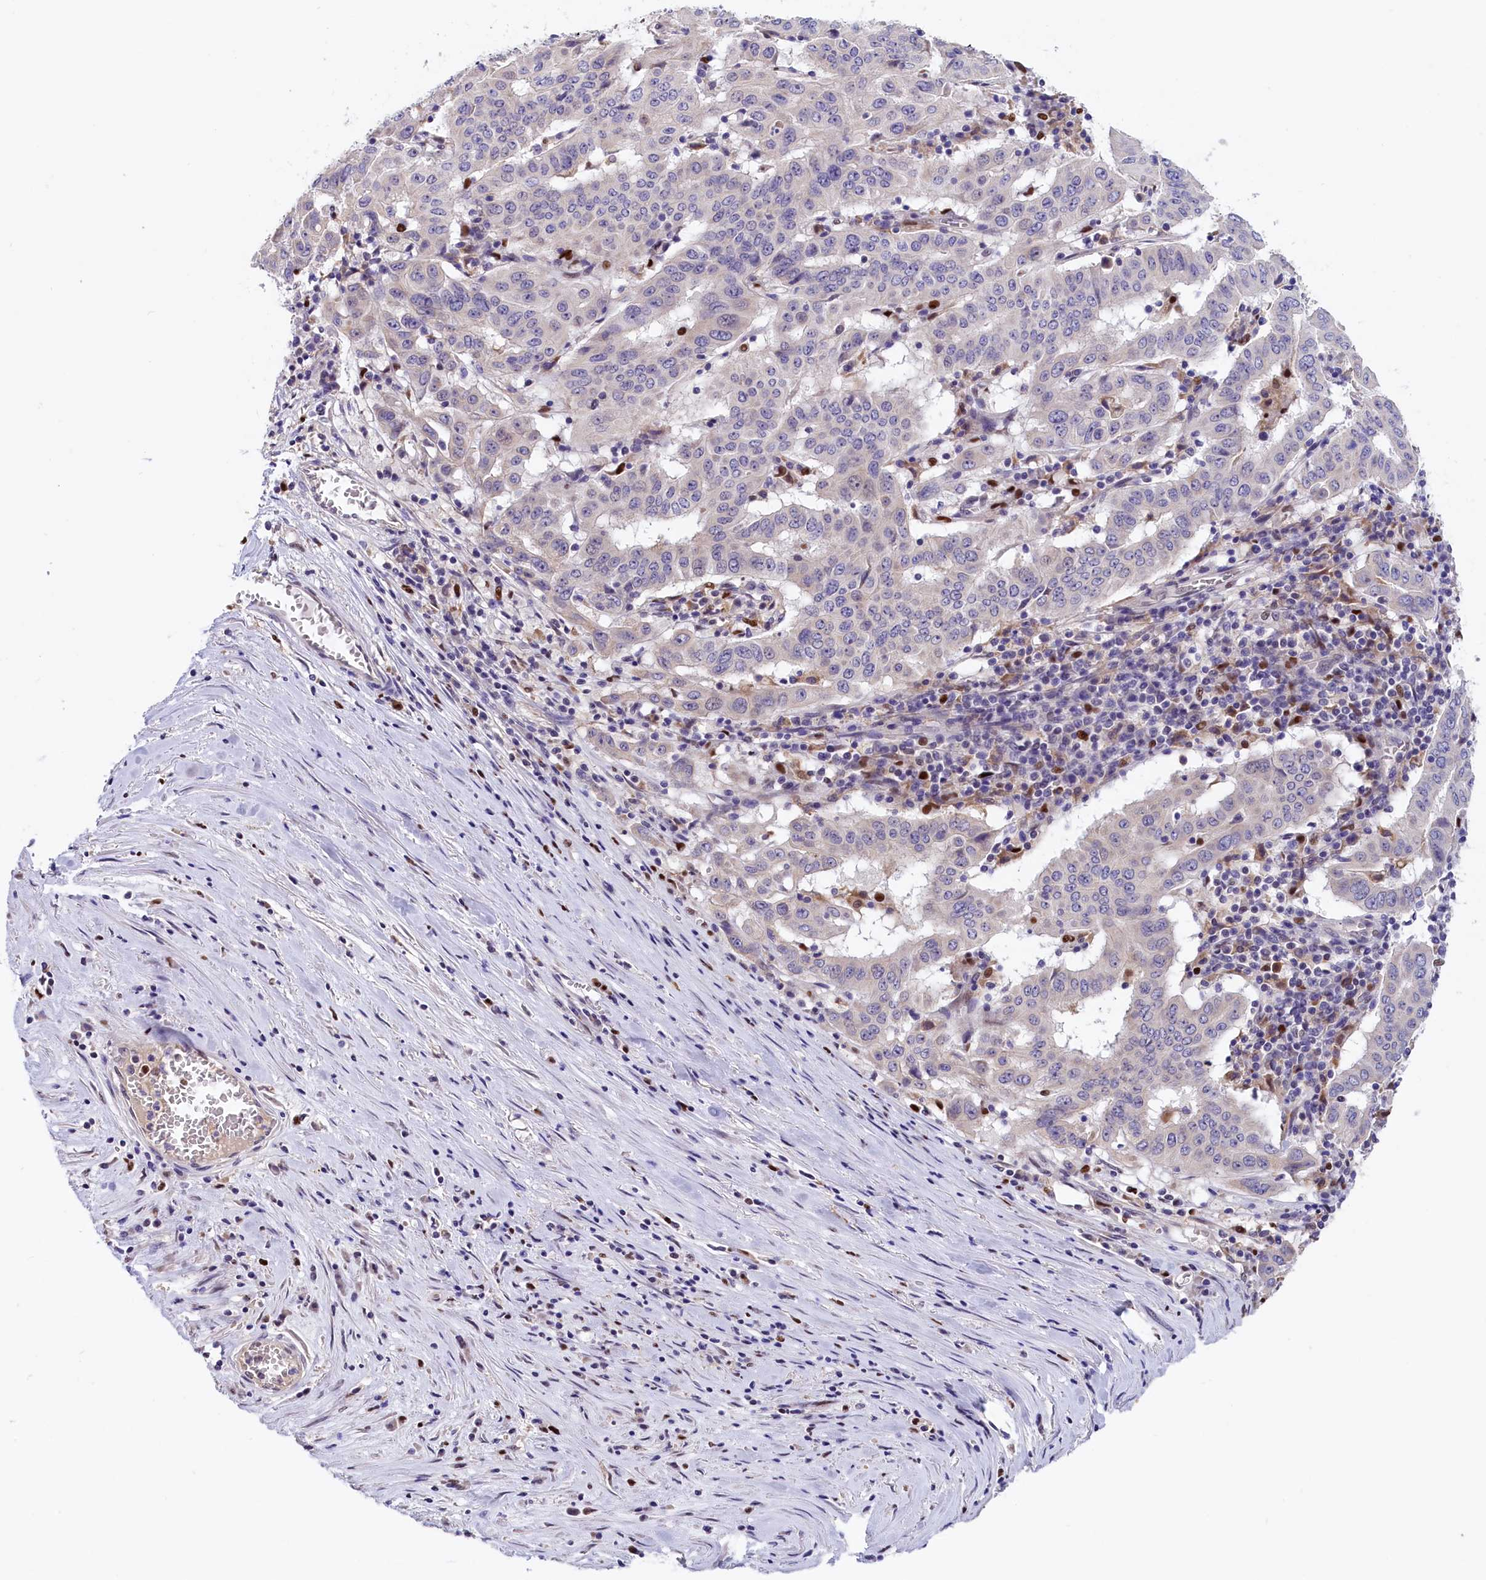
{"staining": {"intensity": "negative", "quantity": "none", "location": "none"}, "tissue": "pancreatic cancer", "cell_type": "Tumor cells", "image_type": "cancer", "snomed": [{"axis": "morphology", "description": "Adenocarcinoma, NOS"}, {"axis": "topography", "description": "Pancreas"}], "caption": "Protein analysis of adenocarcinoma (pancreatic) demonstrates no significant expression in tumor cells.", "gene": "BTBD9", "patient": {"sex": "male", "age": 63}}